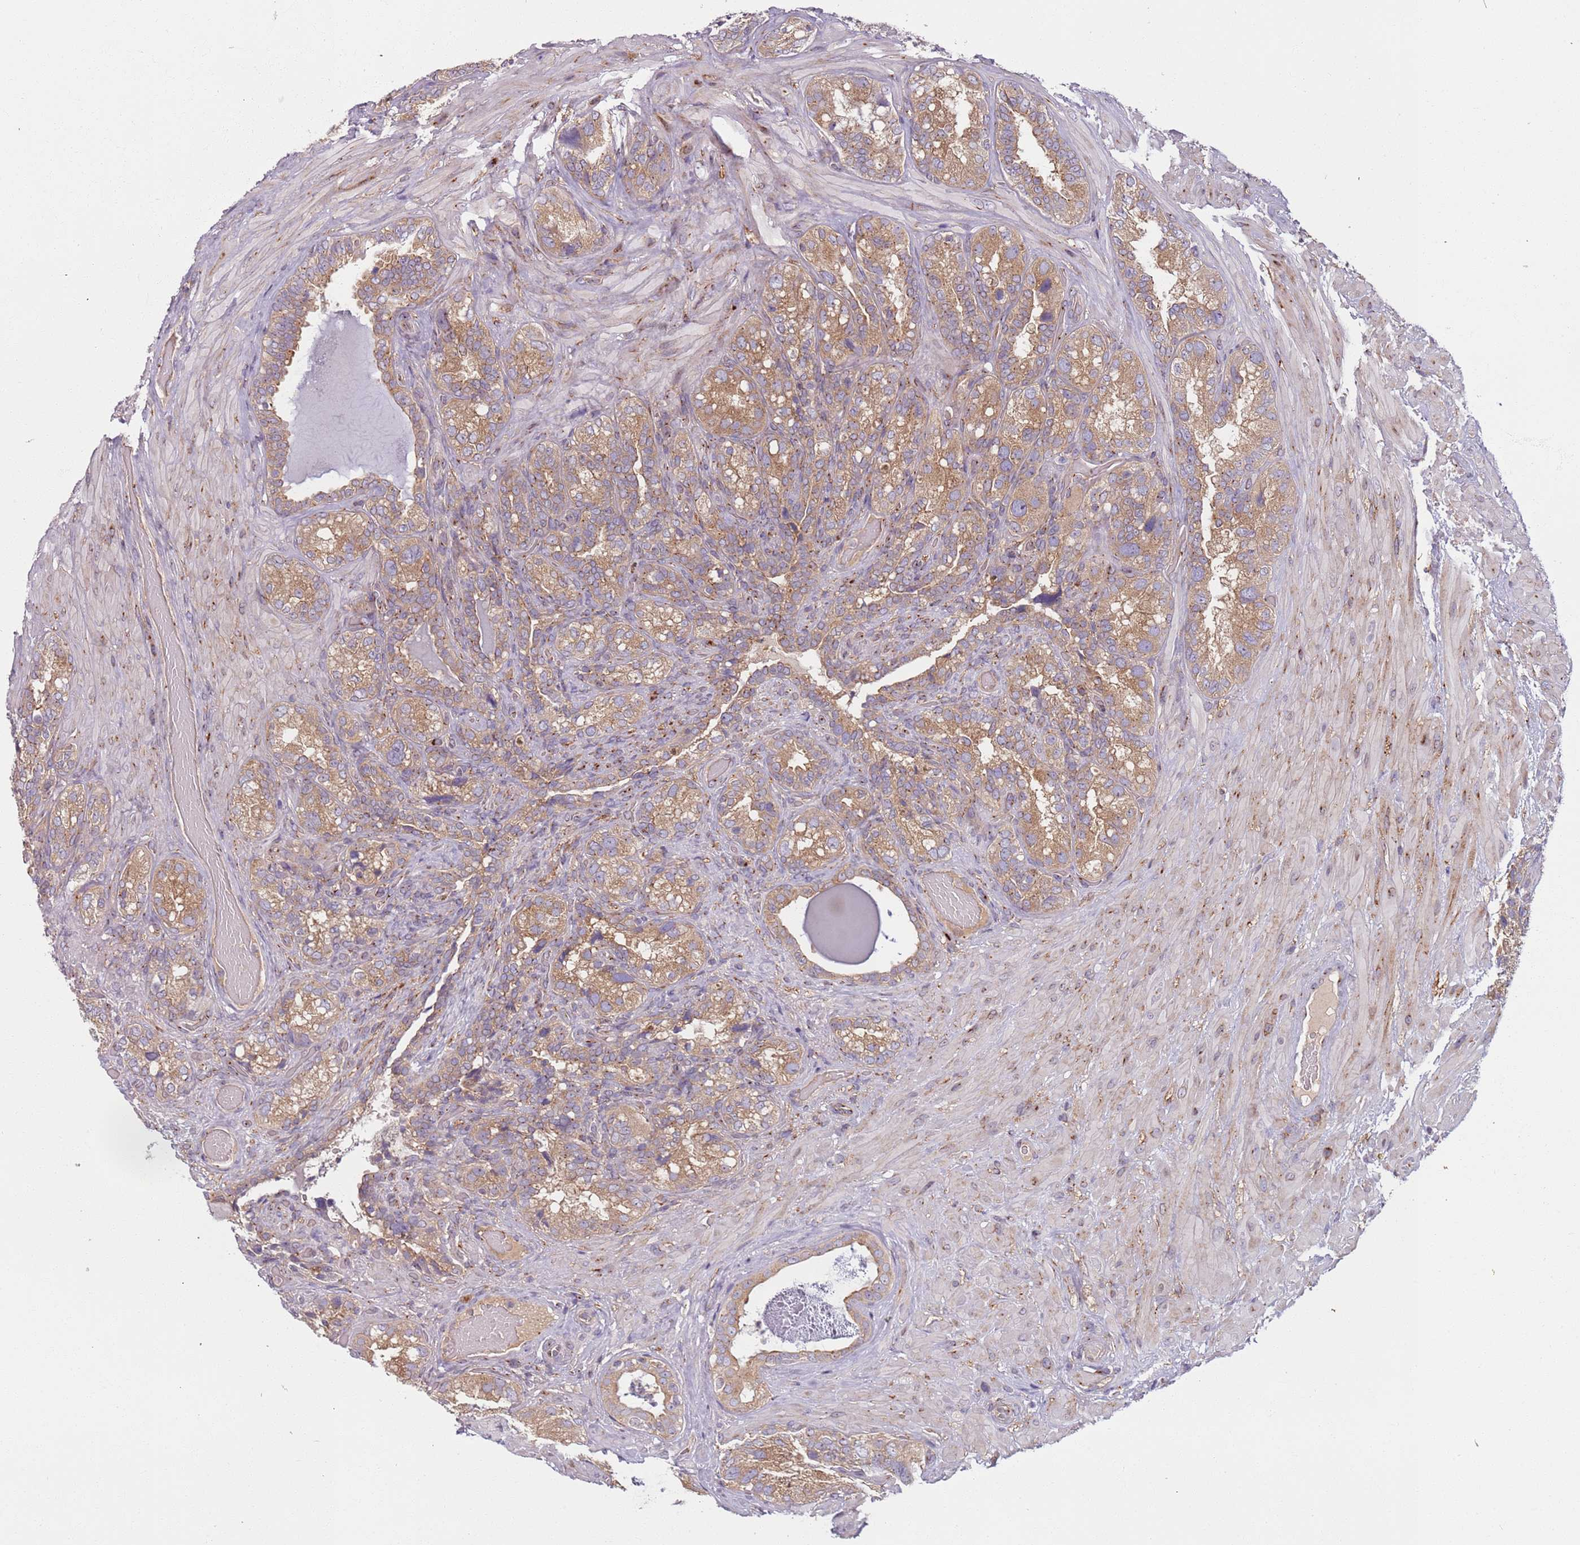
{"staining": {"intensity": "moderate", "quantity": ">75%", "location": "cytoplasmic/membranous"}, "tissue": "seminal vesicle", "cell_type": "Glandular cells", "image_type": "normal", "snomed": [{"axis": "morphology", "description": "Normal tissue, NOS"}, {"axis": "topography", "description": "Seminal veicle"}, {"axis": "topography", "description": "Peripheral nerve tissue"}], "caption": "IHC image of normal human seminal vesicle stained for a protein (brown), which exhibits medium levels of moderate cytoplasmic/membranous staining in about >75% of glandular cells.", "gene": "AKTIP", "patient": {"sex": "male", "age": 67}}